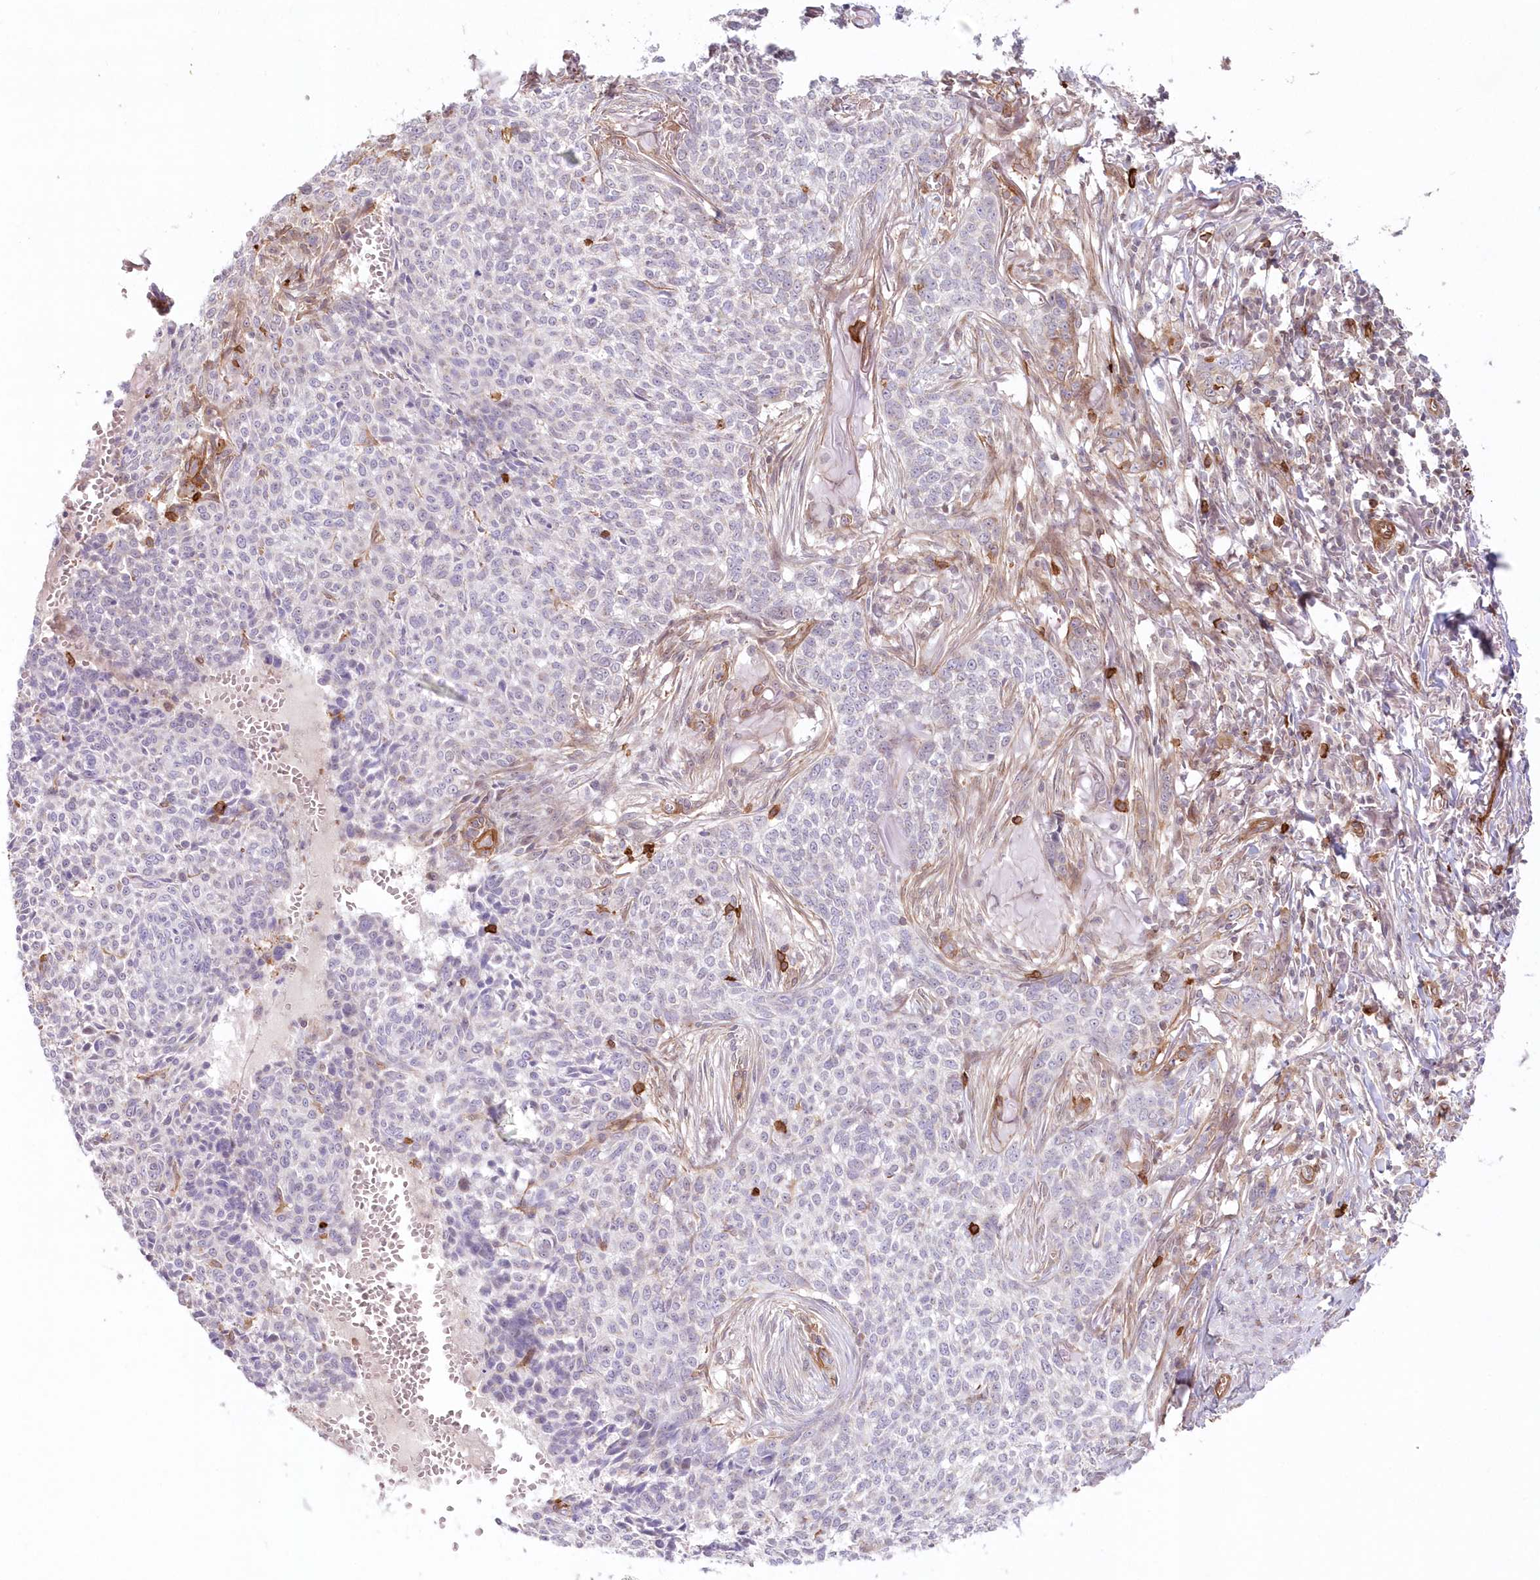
{"staining": {"intensity": "negative", "quantity": "none", "location": "none"}, "tissue": "skin cancer", "cell_type": "Tumor cells", "image_type": "cancer", "snomed": [{"axis": "morphology", "description": "Basal cell carcinoma"}, {"axis": "topography", "description": "Skin"}], "caption": "High power microscopy photomicrograph of an immunohistochemistry micrograph of skin cancer, revealing no significant expression in tumor cells.", "gene": "AFAP1L2", "patient": {"sex": "male", "age": 85}}